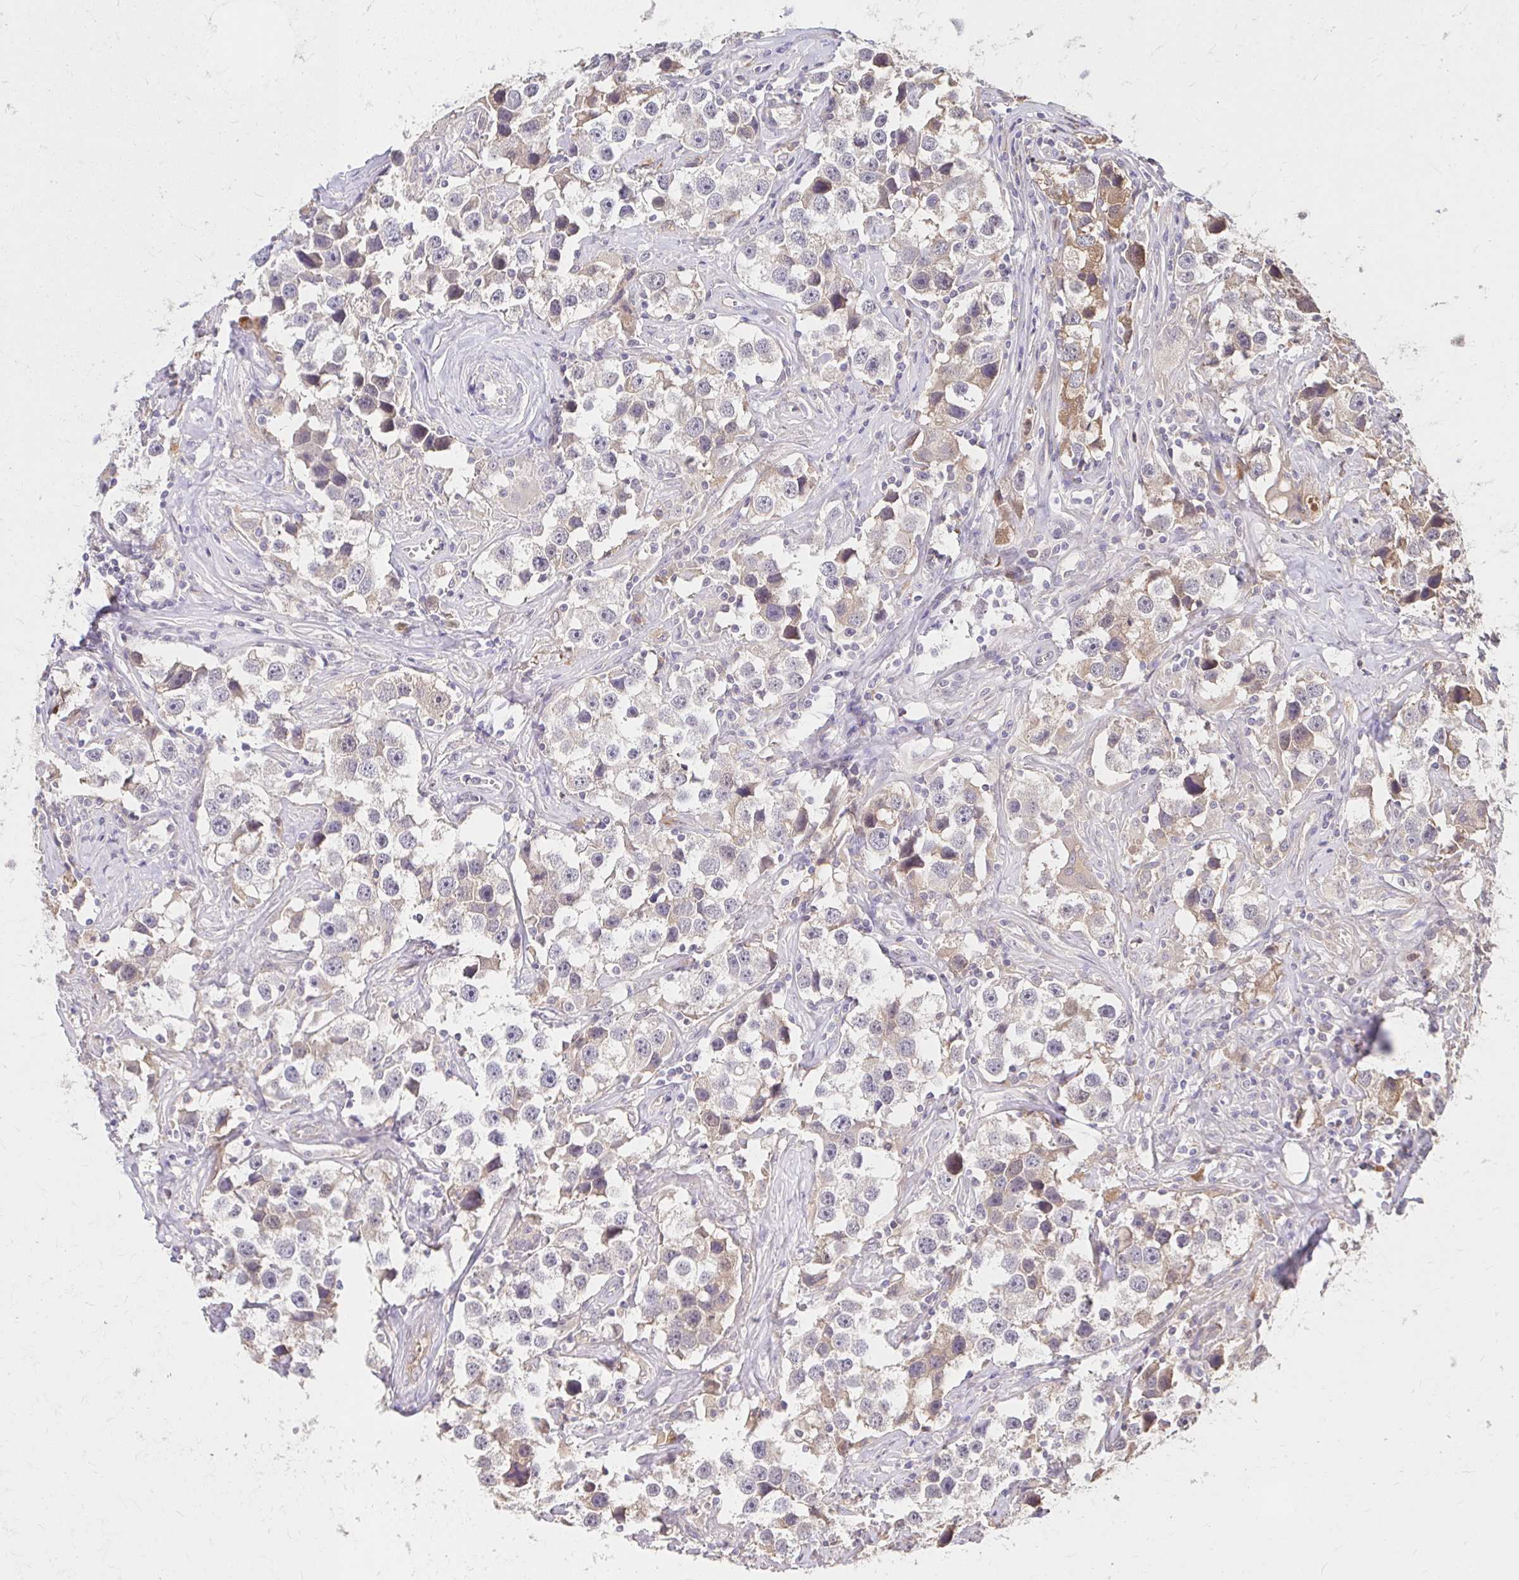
{"staining": {"intensity": "weak", "quantity": "<25%", "location": "cytoplasmic/membranous"}, "tissue": "testis cancer", "cell_type": "Tumor cells", "image_type": "cancer", "snomed": [{"axis": "morphology", "description": "Seminoma, NOS"}, {"axis": "topography", "description": "Testis"}], "caption": "A high-resolution image shows immunohistochemistry (IHC) staining of testis cancer (seminoma), which exhibits no significant staining in tumor cells.", "gene": "HMGCS2", "patient": {"sex": "male", "age": 49}}